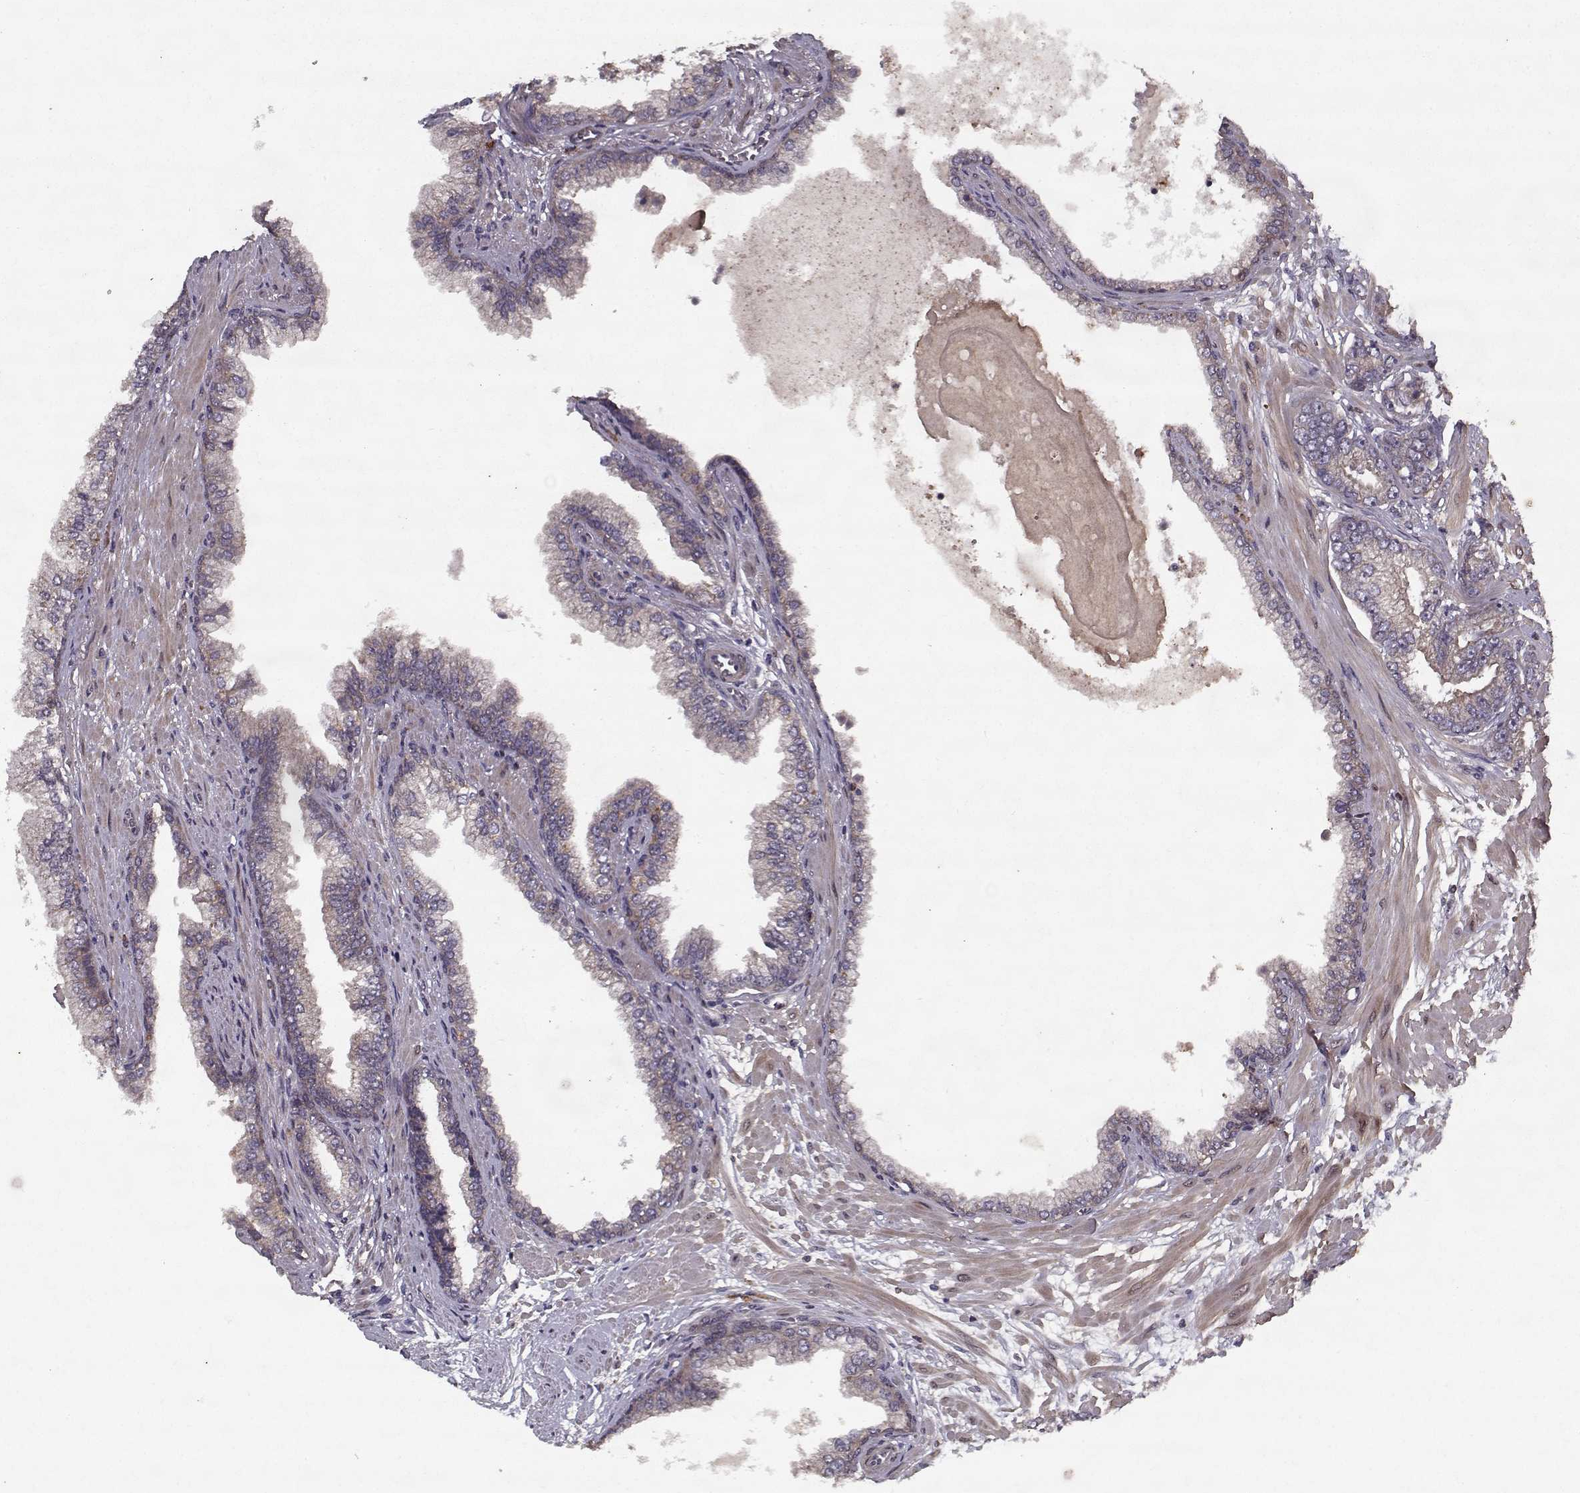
{"staining": {"intensity": "negative", "quantity": "none", "location": "none"}, "tissue": "prostate cancer", "cell_type": "Tumor cells", "image_type": "cancer", "snomed": [{"axis": "morphology", "description": "Adenocarcinoma, Low grade"}, {"axis": "topography", "description": "Prostate"}], "caption": "This is an IHC micrograph of adenocarcinoma (low-grade) (prostate). There is no staining in tumor cells.", "gene": "PPP1R12A", "patient": {"sex": "male", "age": 64}}